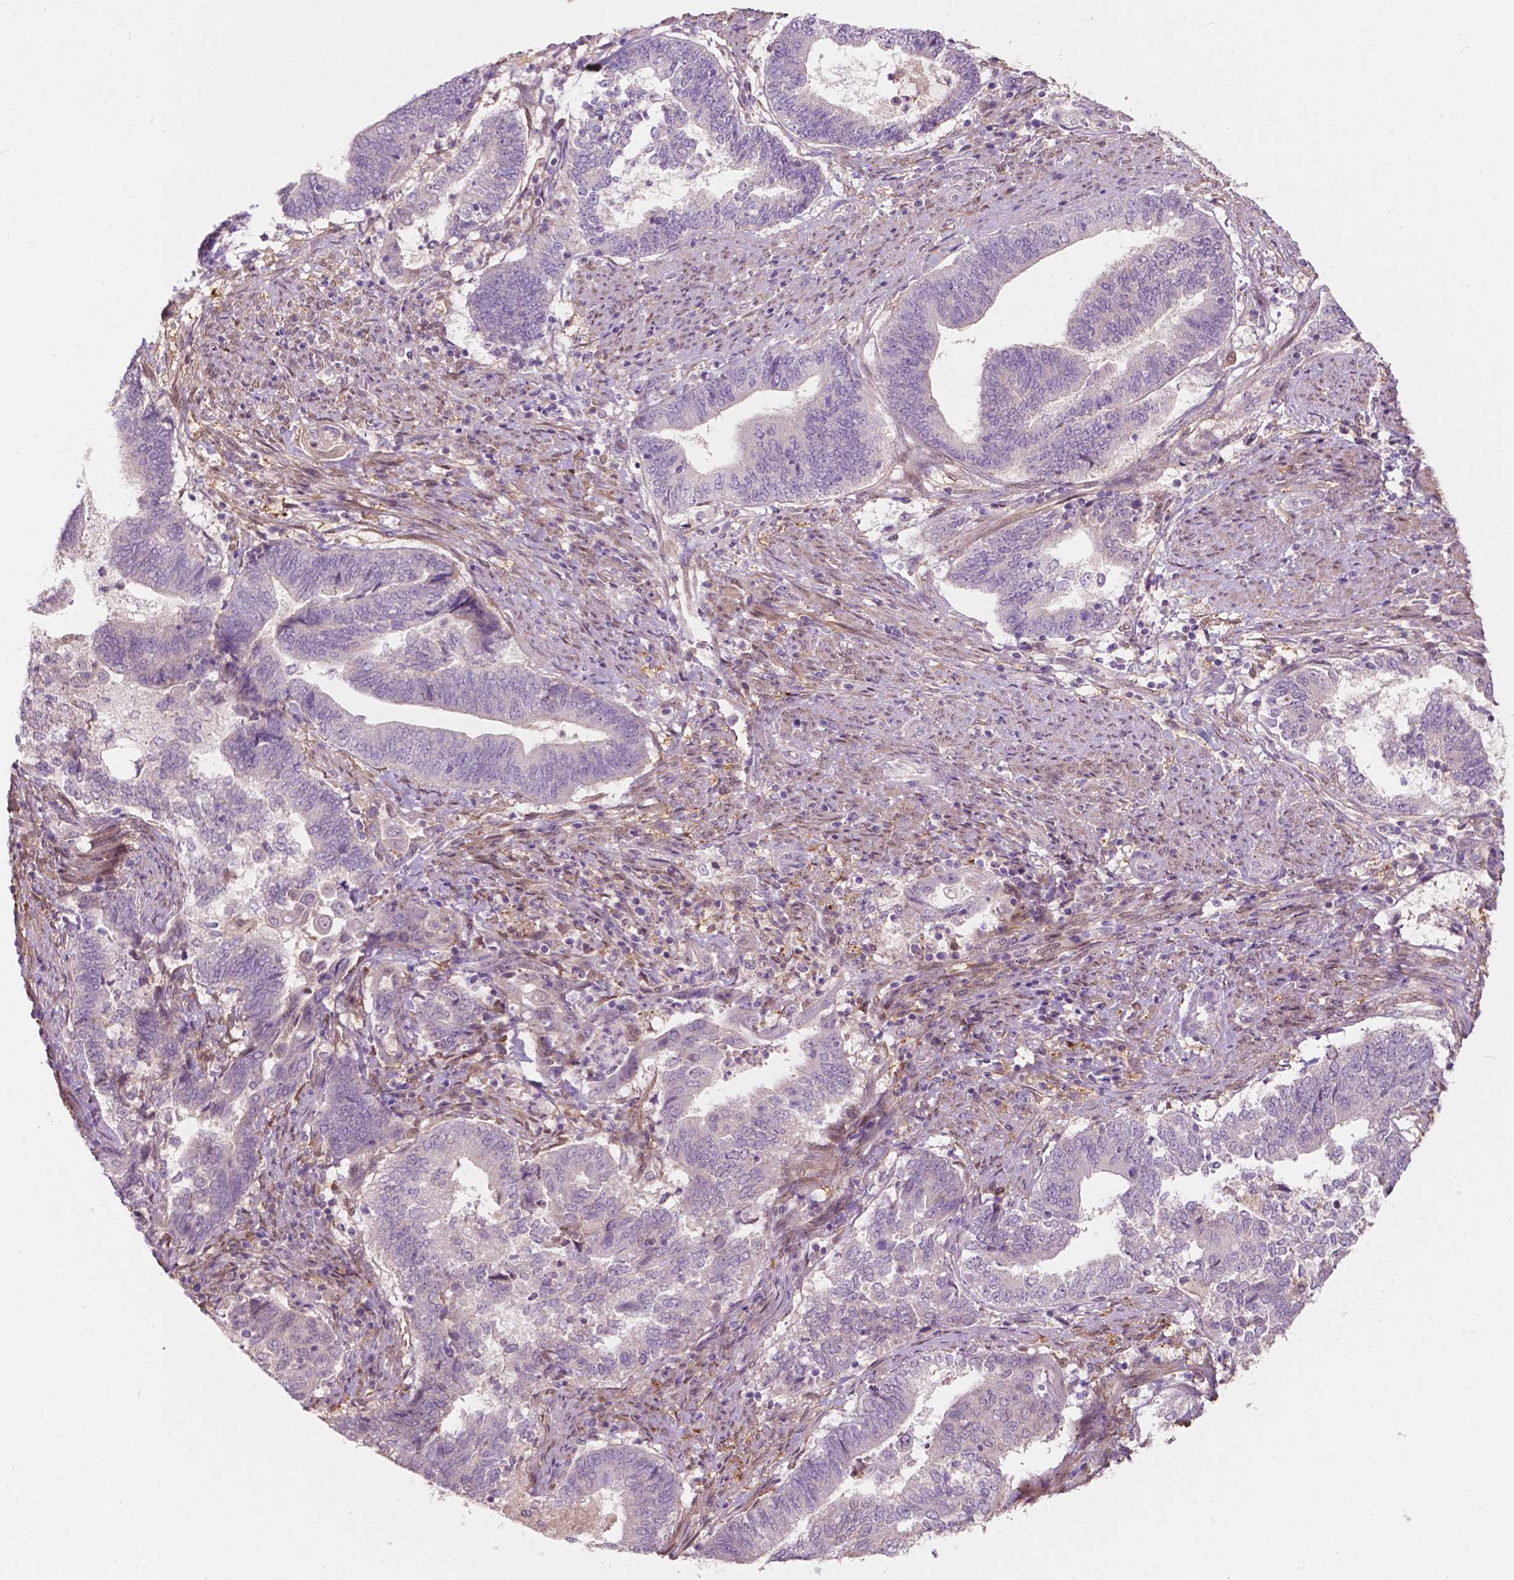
{"staining": {"intensity": "negative", "quantity": "none", "location": "none"}, "tissue": "endometrial cancer", "cell_type": "Tumor cells", "image_type": "cancer", "snomed": [{"axis": "morphology", "description": "Adenocarcinoma, NOS"}, {"axis": "topography", "description": "Endometrium"}], "caption": "Immunohistochemical staining of human endometrial adenocarcinoma displays no significant positivity in tumor cells.", "gene": "GPR37", "patient": {"sex": "female", "age": 65}}